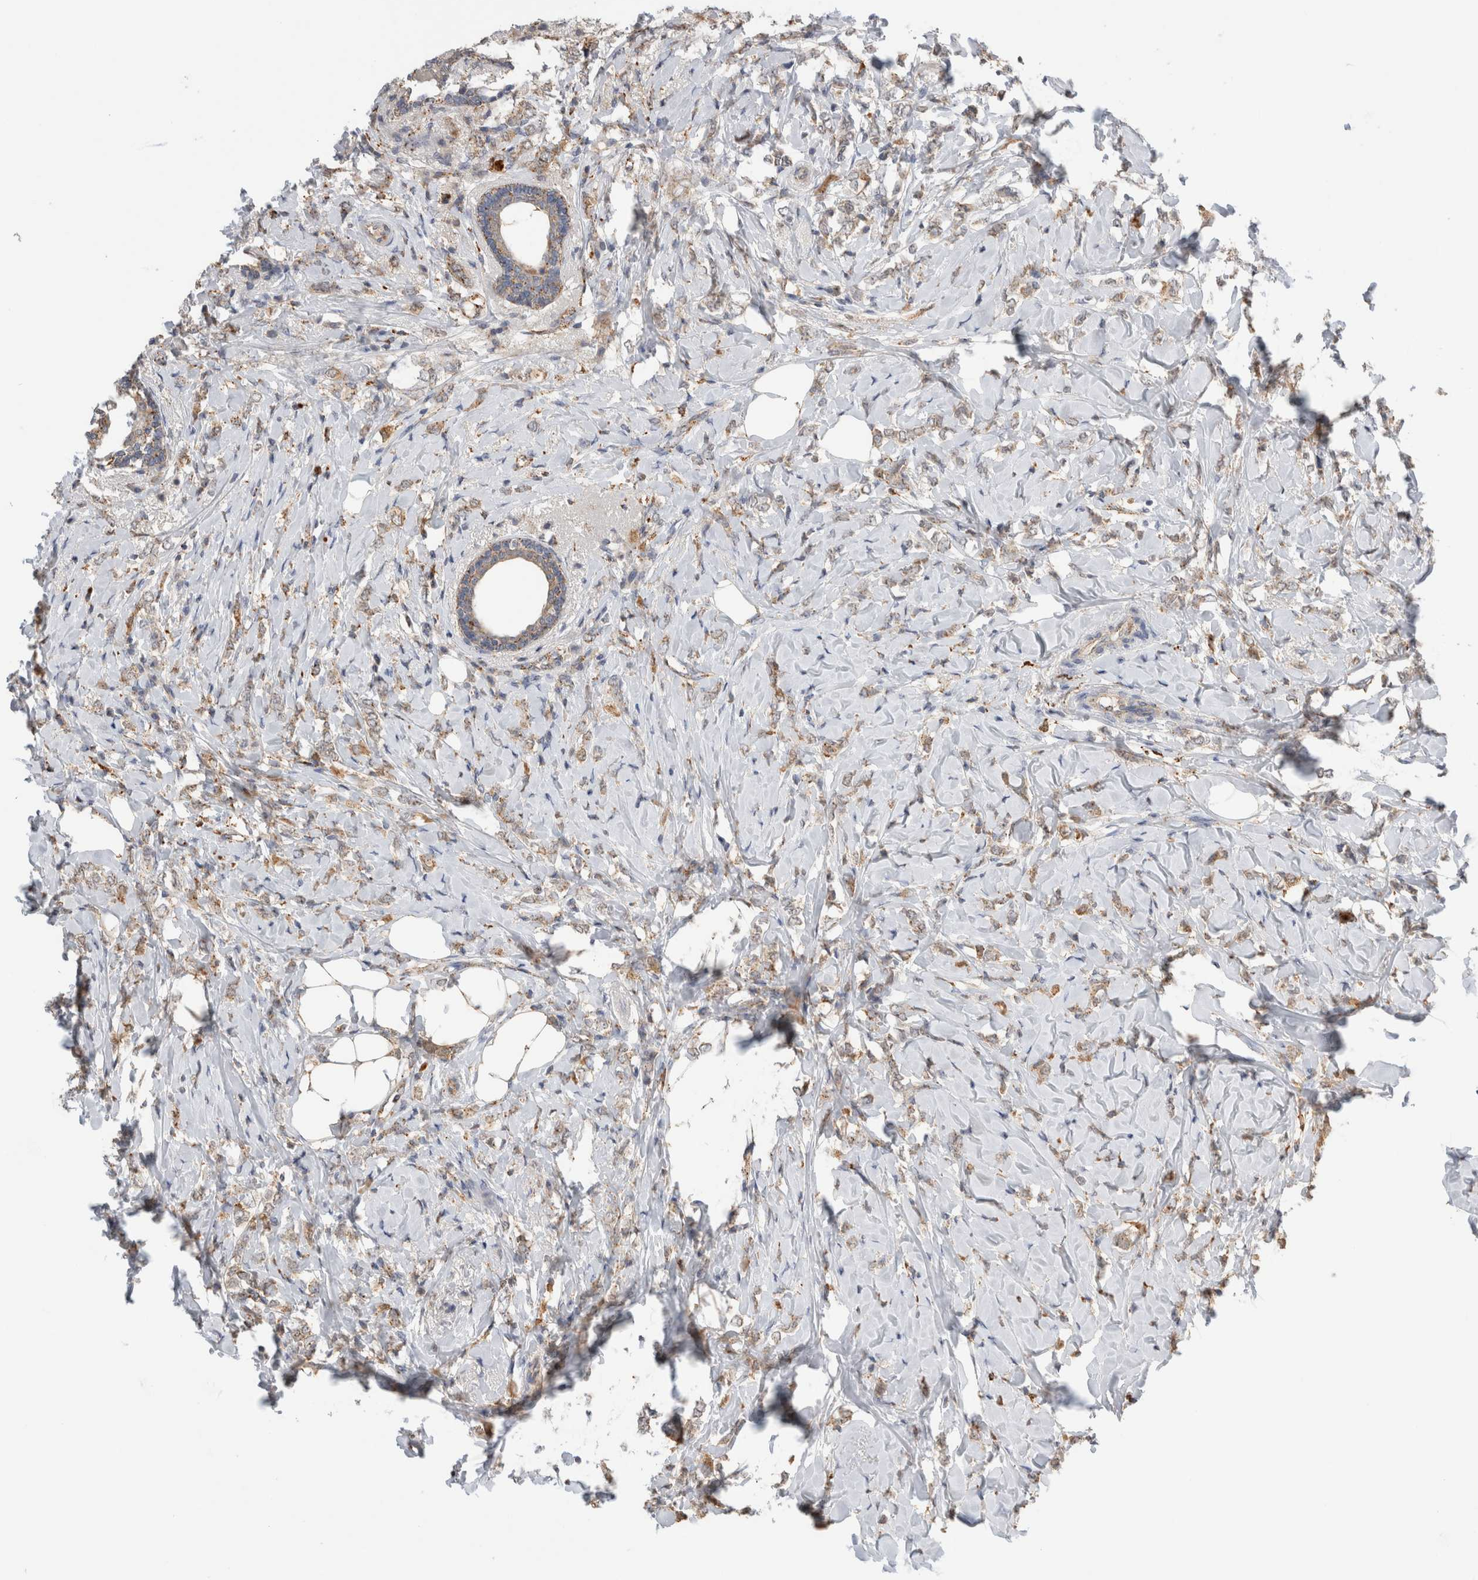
{"staining": {"intensity": "moderate", "quantity": ">75%", "location": "cytoplasmic/membranous"}, "tissue": "breast cancer", "cell_type": "Tumor cells", "image_type": "cancer", "snomed": [{"axis": "morphology", "description": "Normal tissue, NOS"}, {"axis": "morphology", "description": "Lobular carcinoma"}, {"axis": "topography", "description": "Breast"}], "caption": "DAB (3,3'-diaminobenzidine) immunohistochemical staining of breast cancer (lobular carcinoma) shows moderate cytoplasmic/membranous protein expression in approximately >75% of tumor cells. (Brightfield microscopy of DAB IHC at high magnification).", "gene": "GNS", "patient": {"sex": "female", "age": 47}}